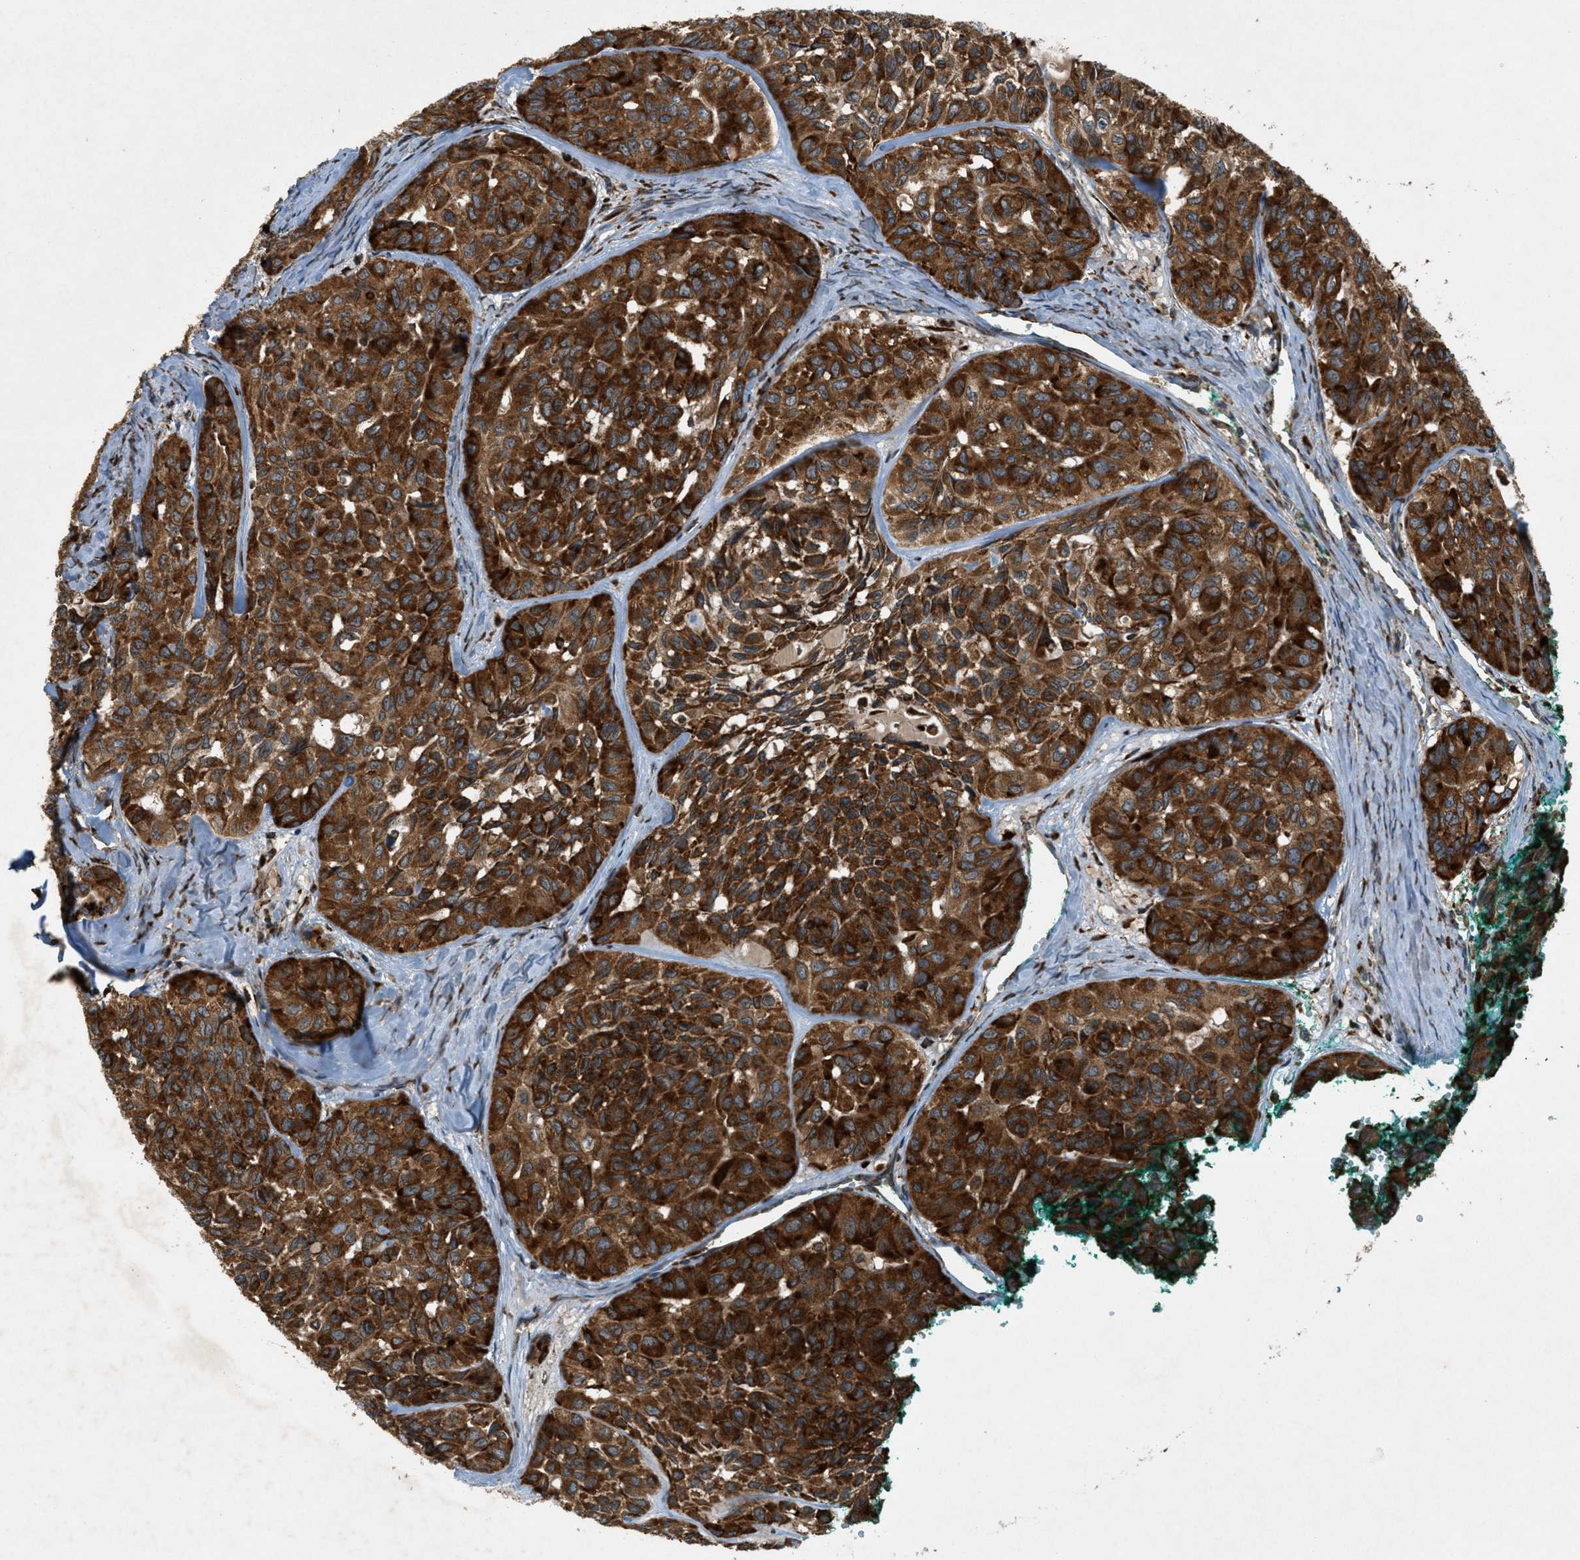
{"staining": {"intensity": "strong", "quantity": ">75%", "location": "cytoplasmic/membranous"}, "tissue": "head and neck cancer", "cell_type": "Tumor cells", "image_type": "cancer", "snomed": [{"axis": "morphology", "description": "Adenocarcinoma, NOS"}, {"axis": "topography", "description": "Salivary gland, NOS"}, {"axis": "topography", "description": "Head-Neck"}], "caption": "Immunohistochemistry histopathology image of human adenocarcinoma (head and neck) stained for a protein (brown), which exhibits high levels of strong cytoplasmic/membranous positivity in about >75% of tumor cells.", "gene": "PCDH18", "patient": {"sex": "female", "age": 76}}